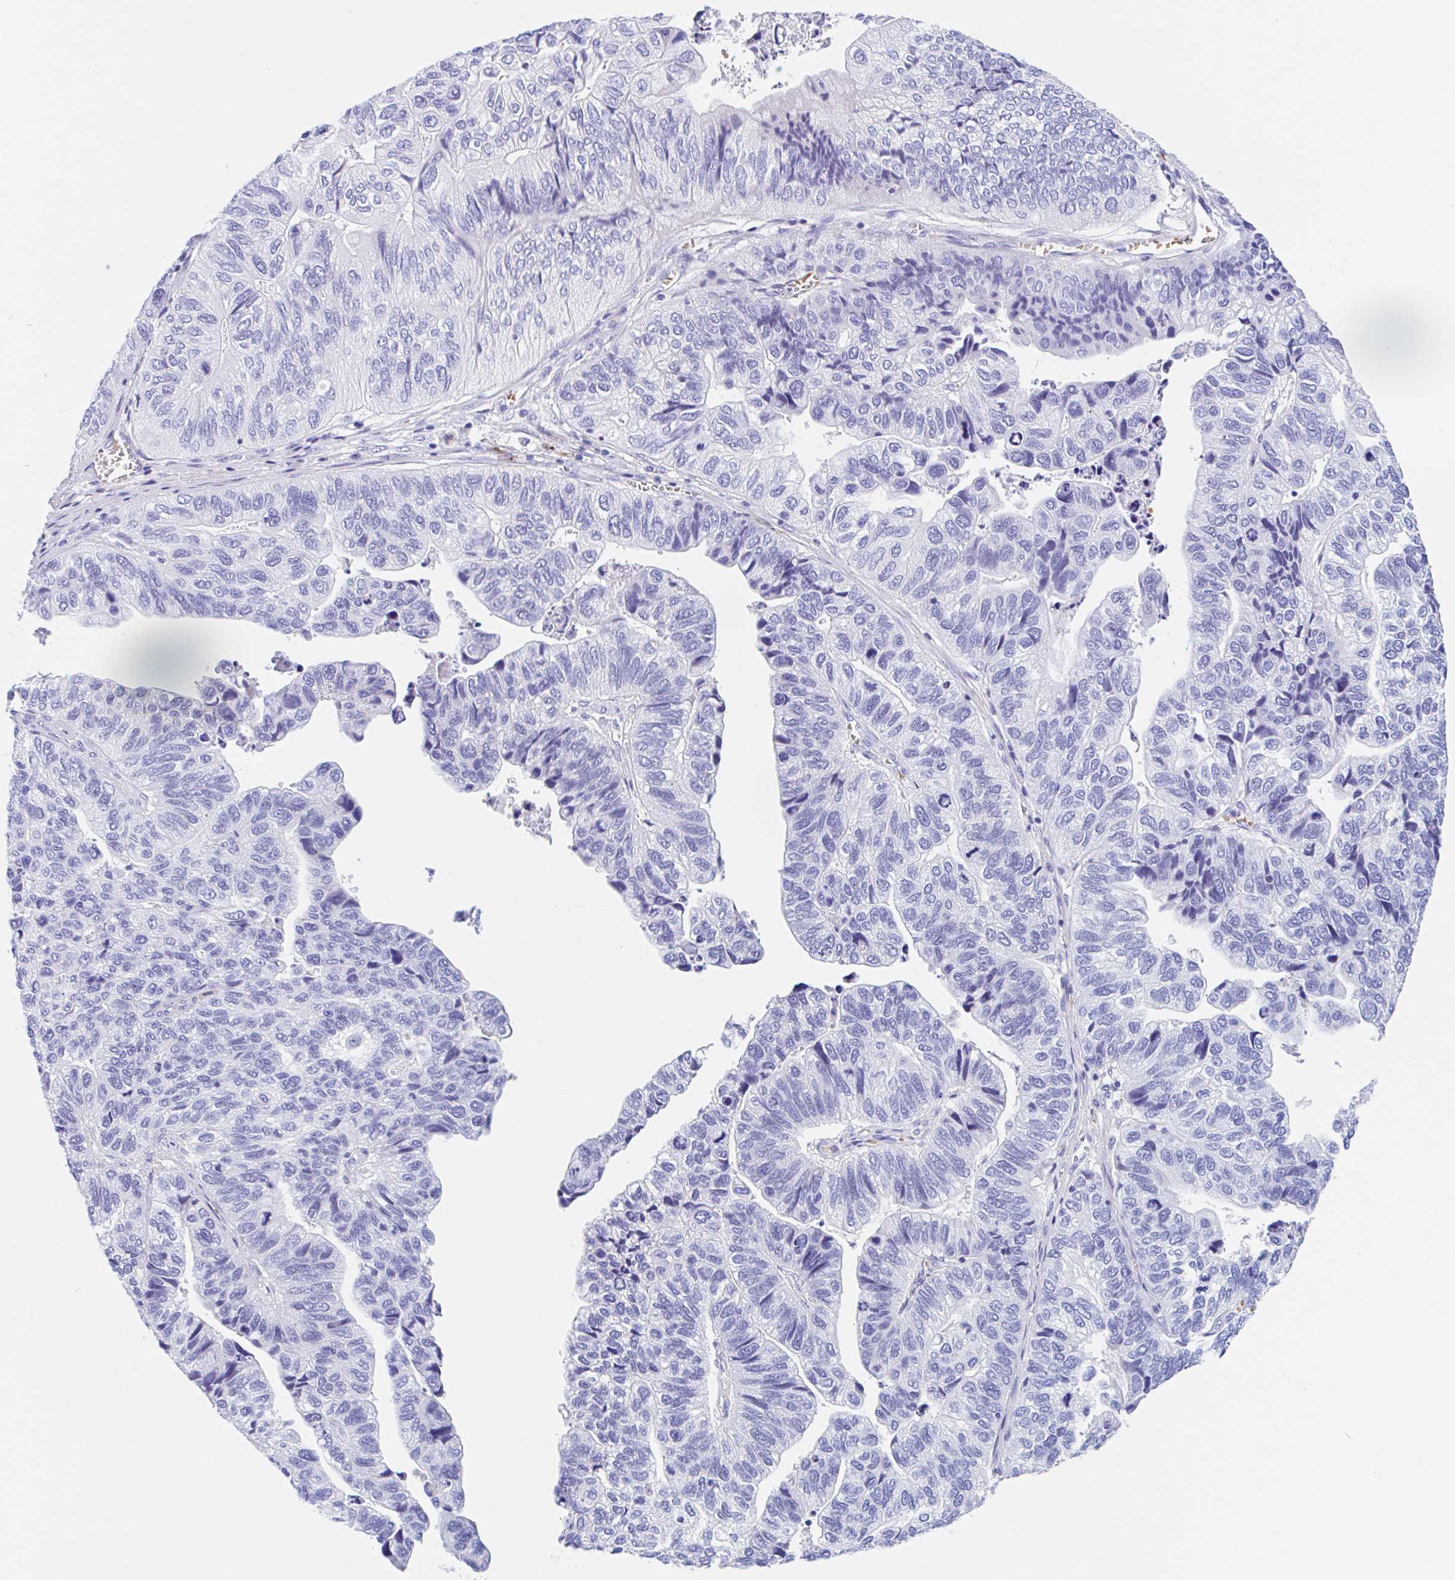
{"staining": {"intensity": "negative", "quantity": "none", "location": "none"}, "tissue": "stomach cancer", "cell_type": "Tumor cells", "image_type": "cancer", "snomed": [{"axis": "morphology", "description": "Adenocarcinoma, NOS"}, {"axis": "topography", "description": "Stomach, upper"}], "caption": "Immunohistochemistry (IHC) of human adenocarcinoma (stomach) reveals no positivity in tumor cells.", "gene": "ANKRD9", "patient": {"sex": "female", "age": 67}}